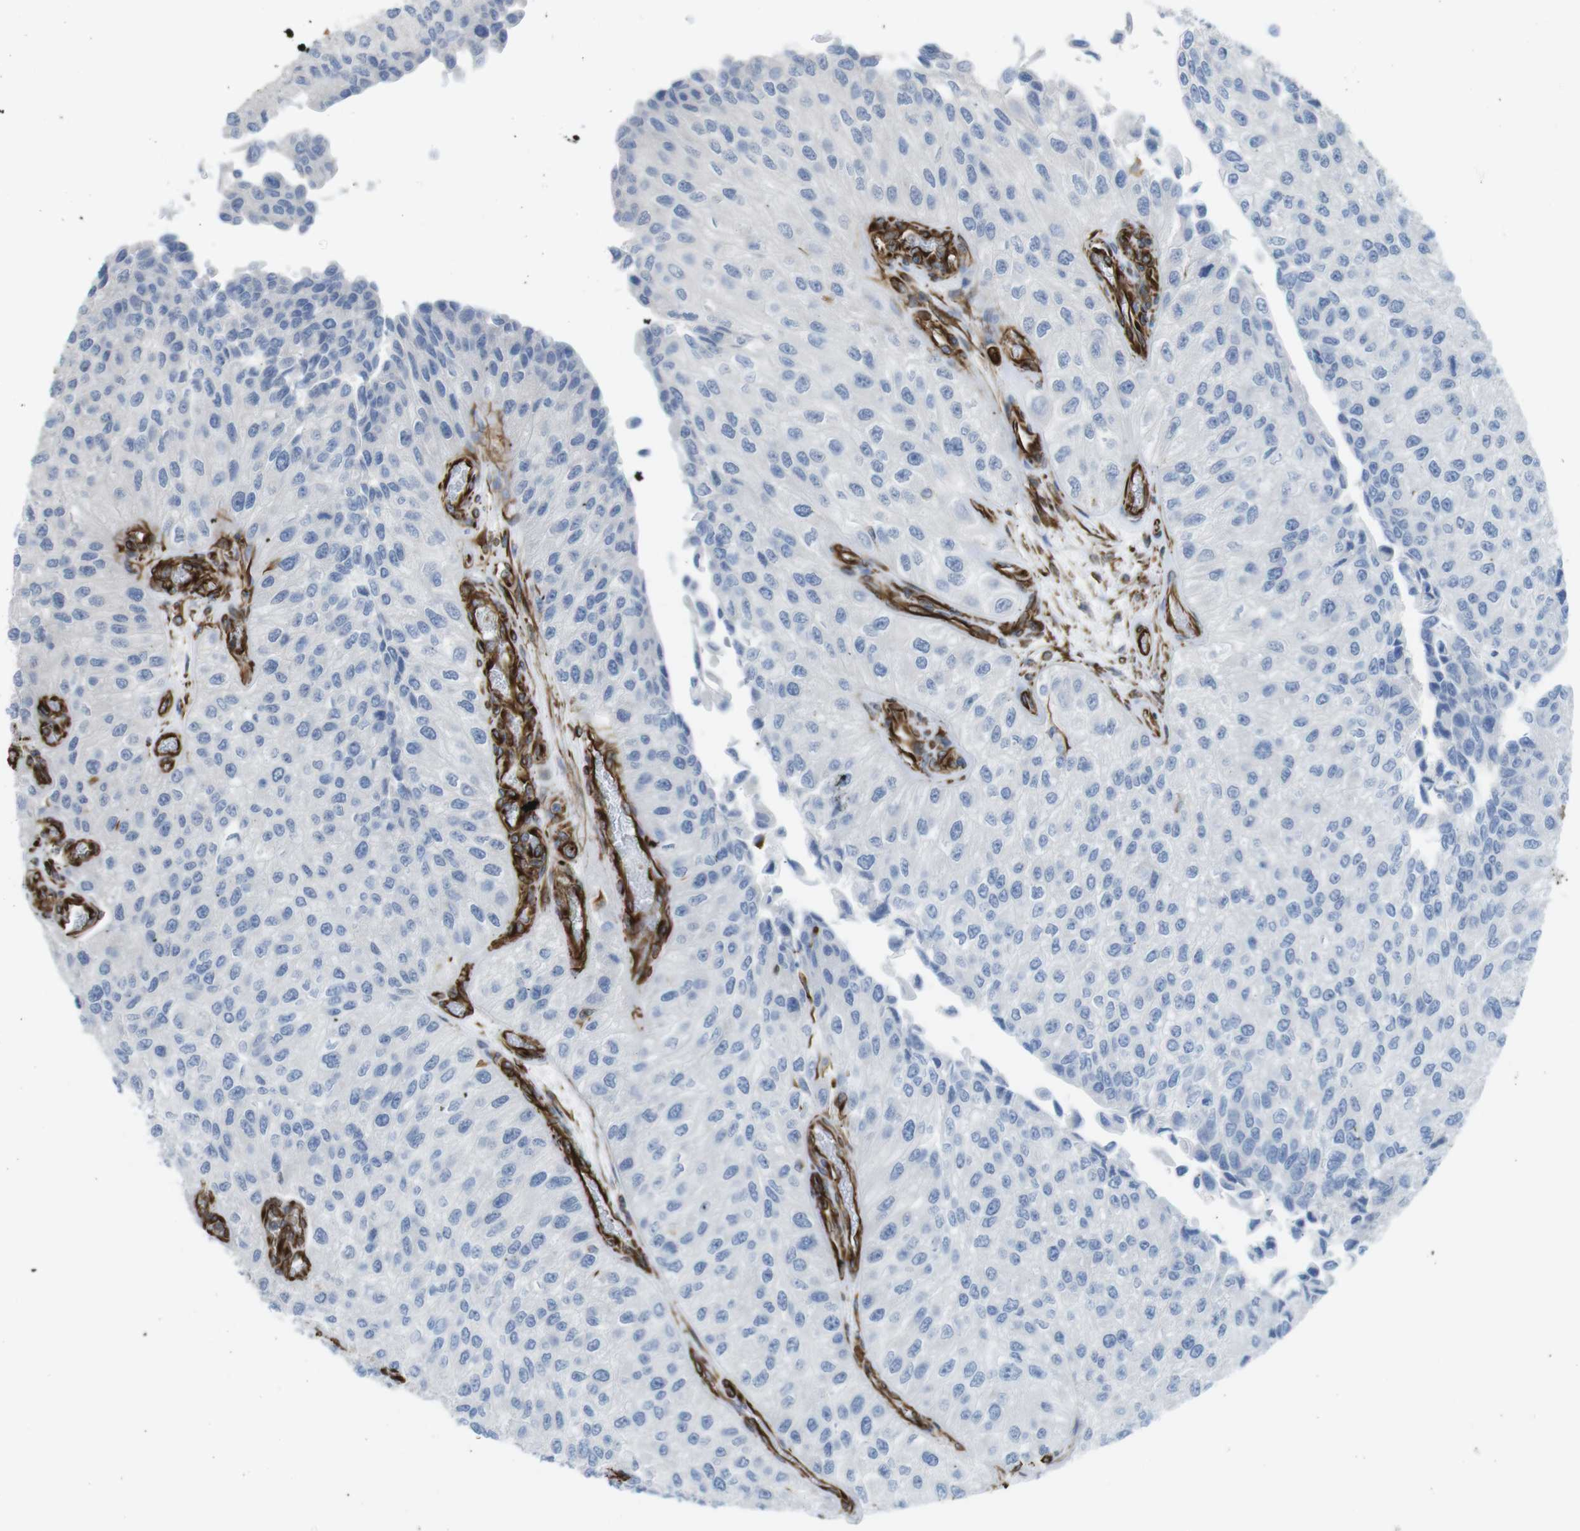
{"staining": {"intensity": "negative", "quantity": "none", "location": "none"}, "tissue": "urothelial cancer", "cell_type": "Tumor cells", "image_type": "cancer", "snomed": [{"axis": "morphology", "description": "Urothelial carcinoma, High grade"}, {"axis": "topography", "description": "Kidney"}, {"axis": "topography", "description": "Urinary bladder"}], "caption": "Histopathology image shows no protein staining in tumor cells of urothelial cancer tissue.", "gene": "RALGPS1", "patient": {"sex": "male", "age": 77}}